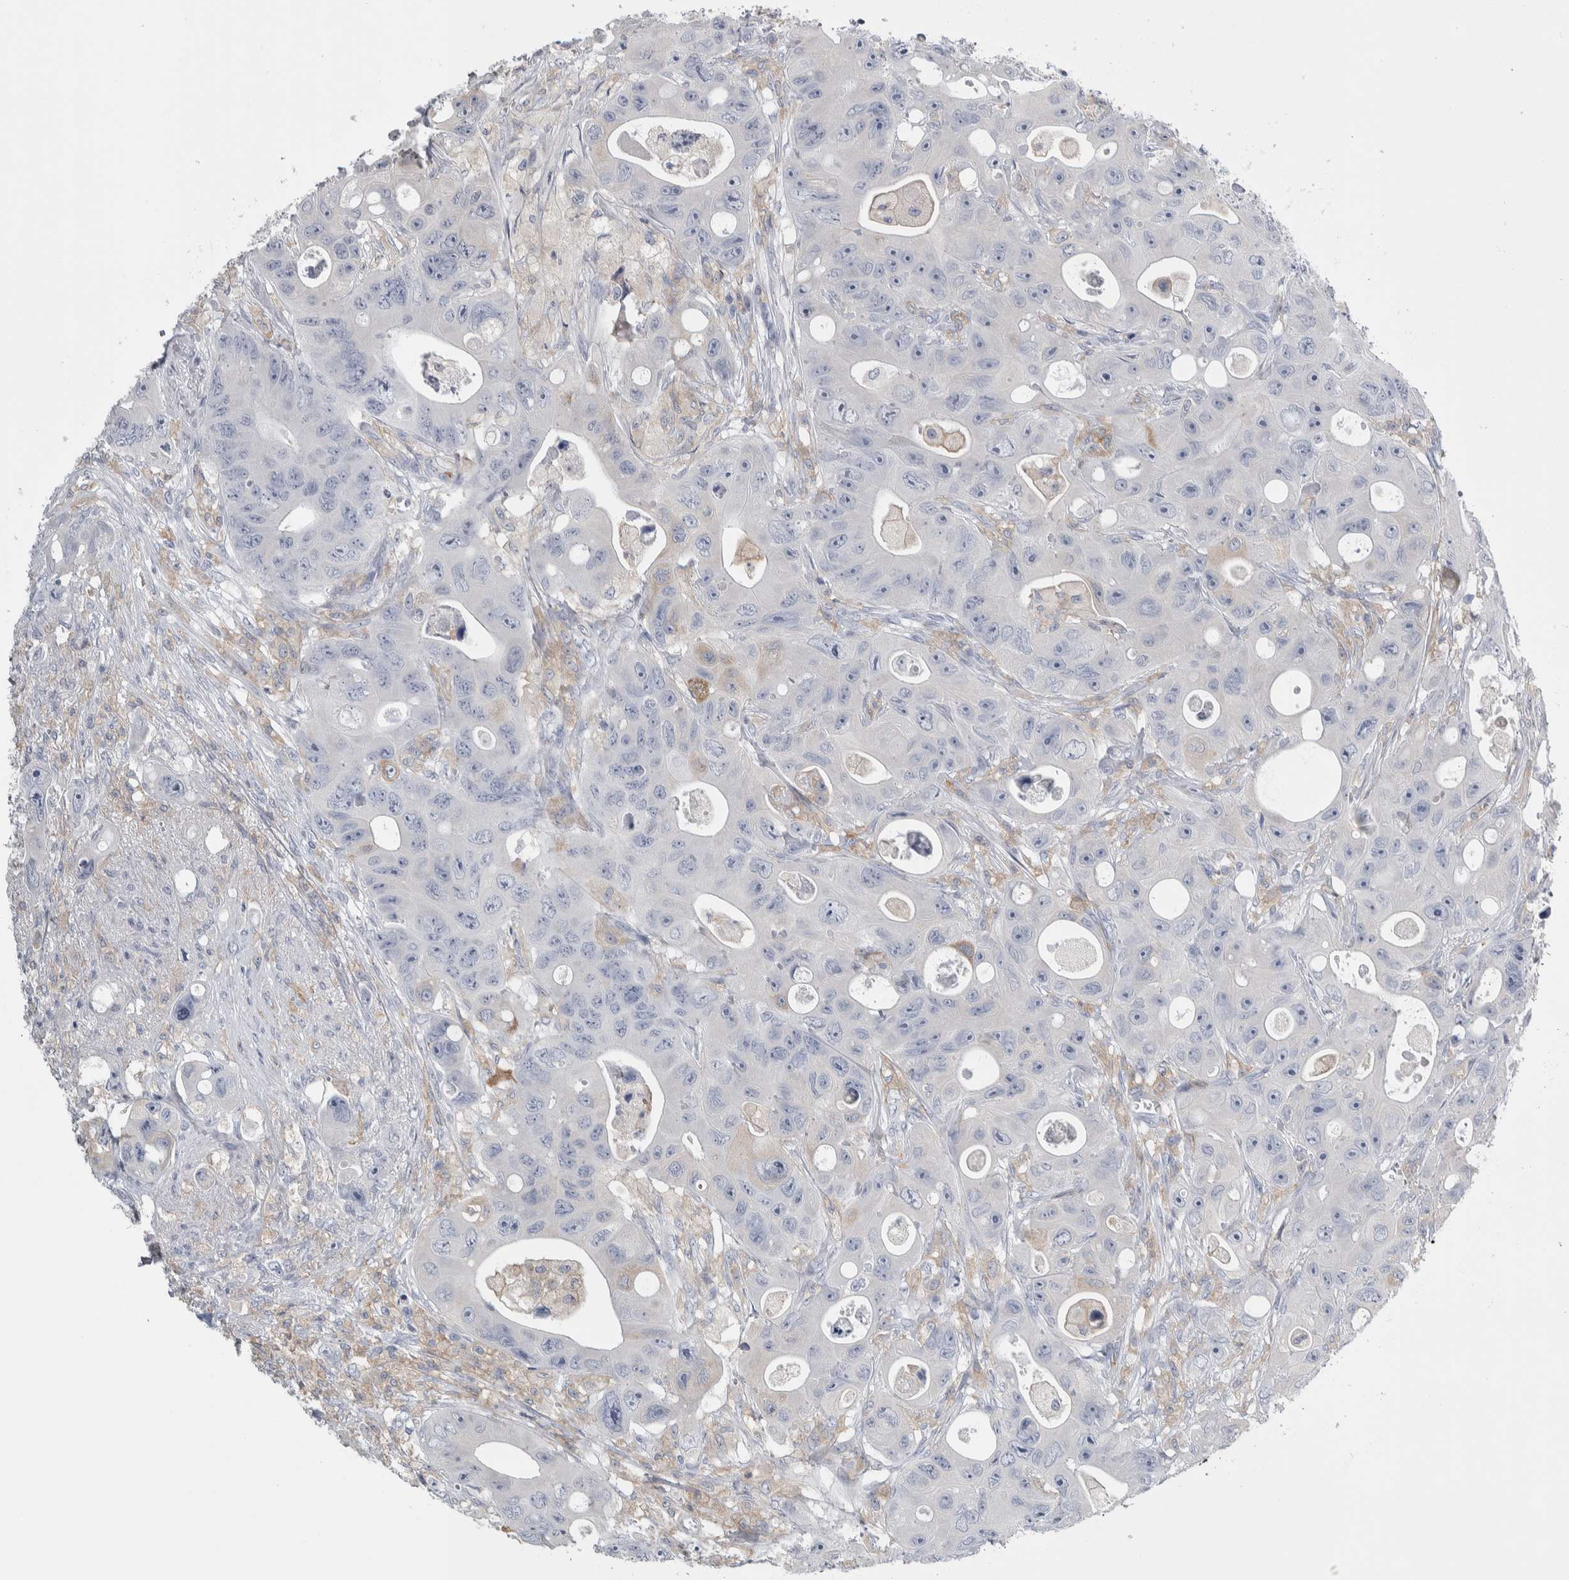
{"staining": {"intensity": "negative", "quantity": "none", "location": "none"}, "tissue": "colorectal cancer", "cell_type": "Tumor cells", "image_type": "cancer", "snomed": [{"axis": "morphology", "description": "Adenocarcinoma, NOS"}, {"axis": "topography", "description": "Colon"}], "caption": "A high-resolution micrograph shows immunohistochemistry staining of colorectal cancer, which shows no significant positivity in tumor cells. (DAB (3,3'-diaminobenzidine) IHC with hematoxylin counter stain).", "gene": "SKAP2", "patient": {"sex": "female", "age": 46}}